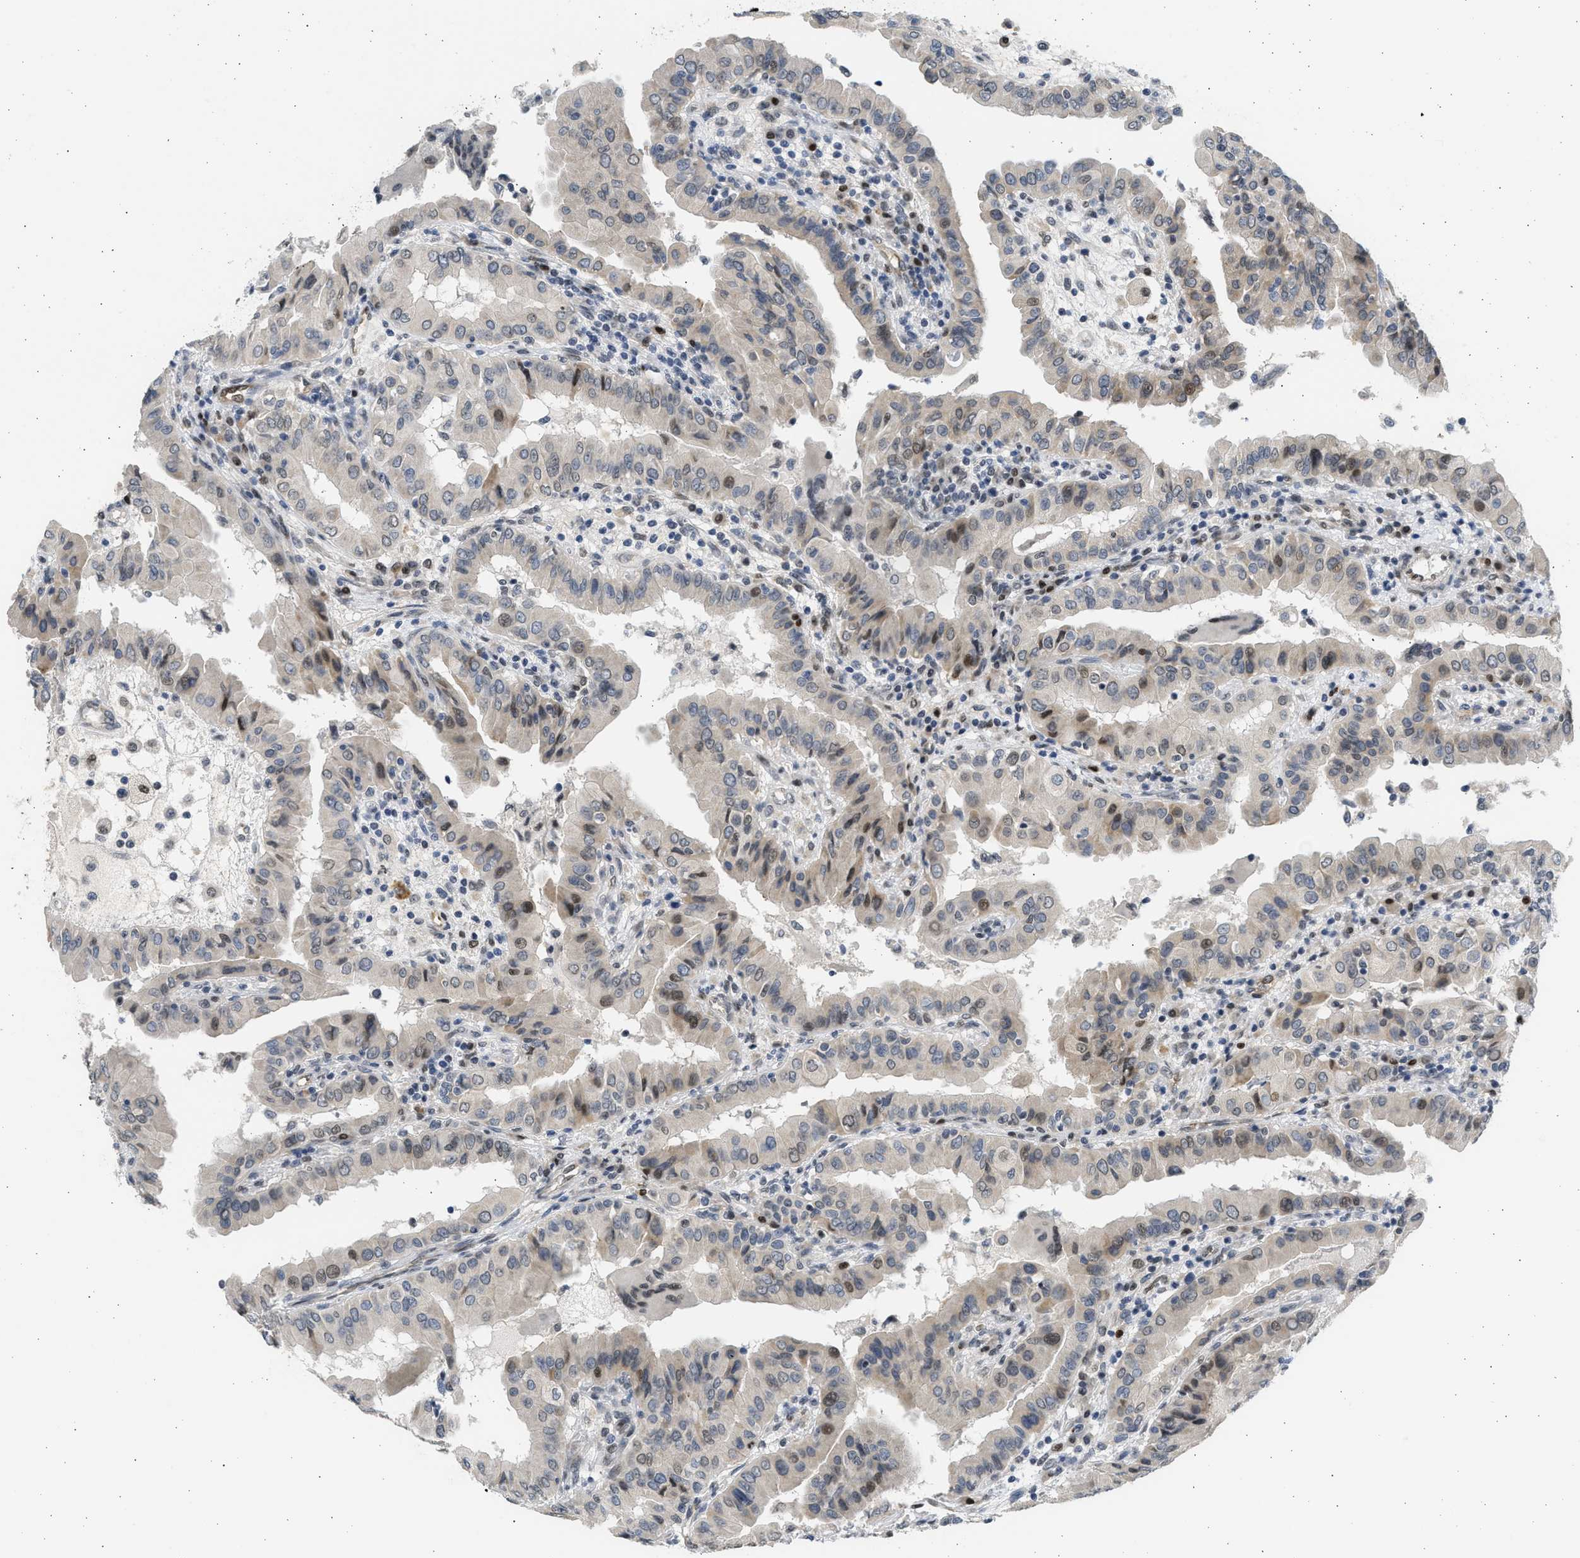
{"staining": {"intensity": "moderate", "quantity": "25%-75%", "location": "nuclear"}, "tissue": "thyroid cancer", "cell_type": "Tumor cells", "image_type": "cancer", "snomed": [{"axis": "morphology", "description": "Papillary adenocarcinoma, NOS"}, {"axis": "topography", "description": "Thyroid gland"}], "caption": "Protein staining shows moderate nuclear staining in approximately 25%-75% of tumor cells in thyroid papillary adenocarcinoma.", "gene": "HMGN3", "patient": {"sex": "male", "age": 33}}